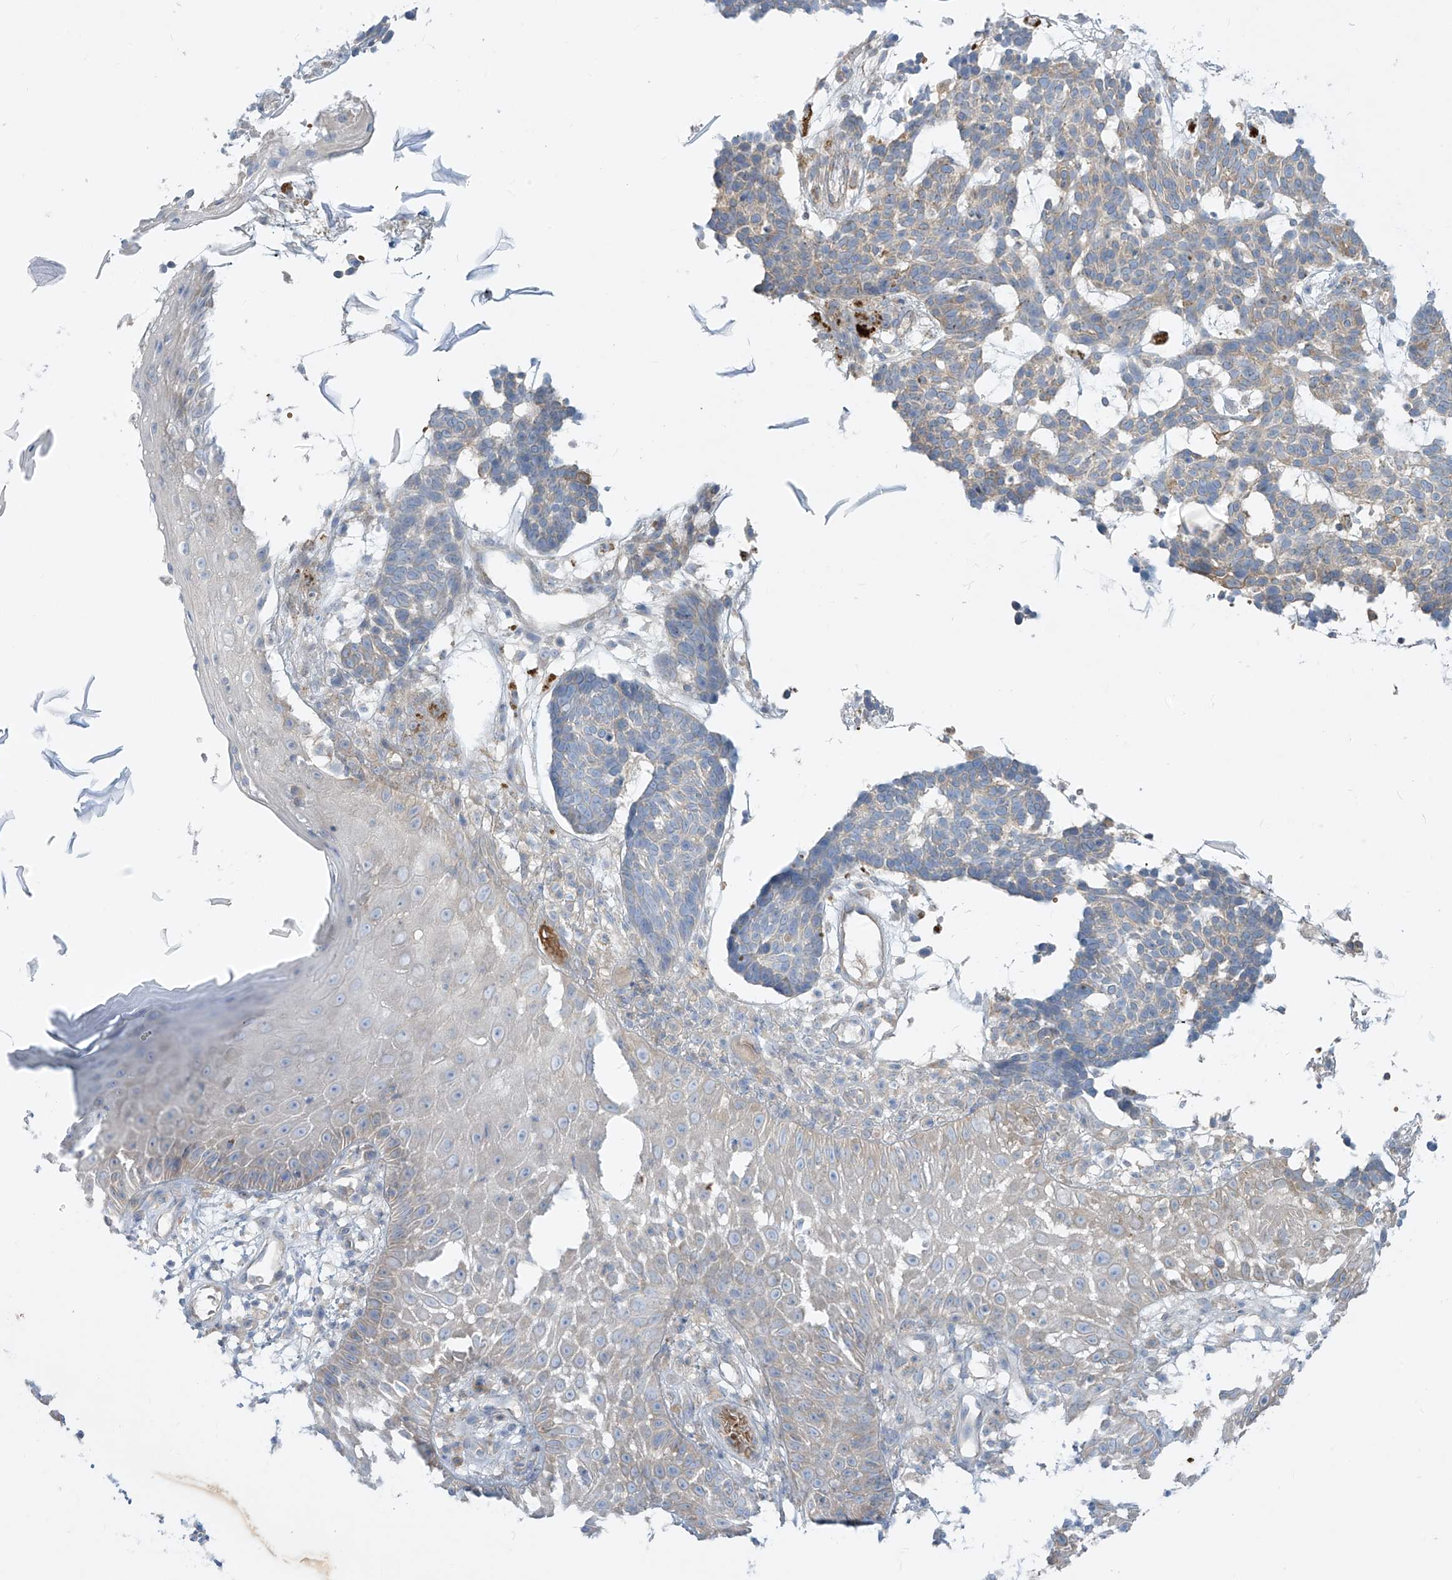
{"staining": {"intensity": "weak", "quantity": "<25%", "location": "cytoplasmic/membranous"}, "tissue": "skin cancer", "cell_type": "Tumor cells", "image_type": "cancer", "snomed": [{"axis": "morphology", "description": "Basal cell carcinoma"}, {"axis": "topography", "description": "Skin"}], "caption": "Immunohistochemical staining of human basal cell carcinoma (skin) exhibits no significant expression in tumor cells.", "gene": "DGKQ", "patient": {"sex": "male", "age": 85}}